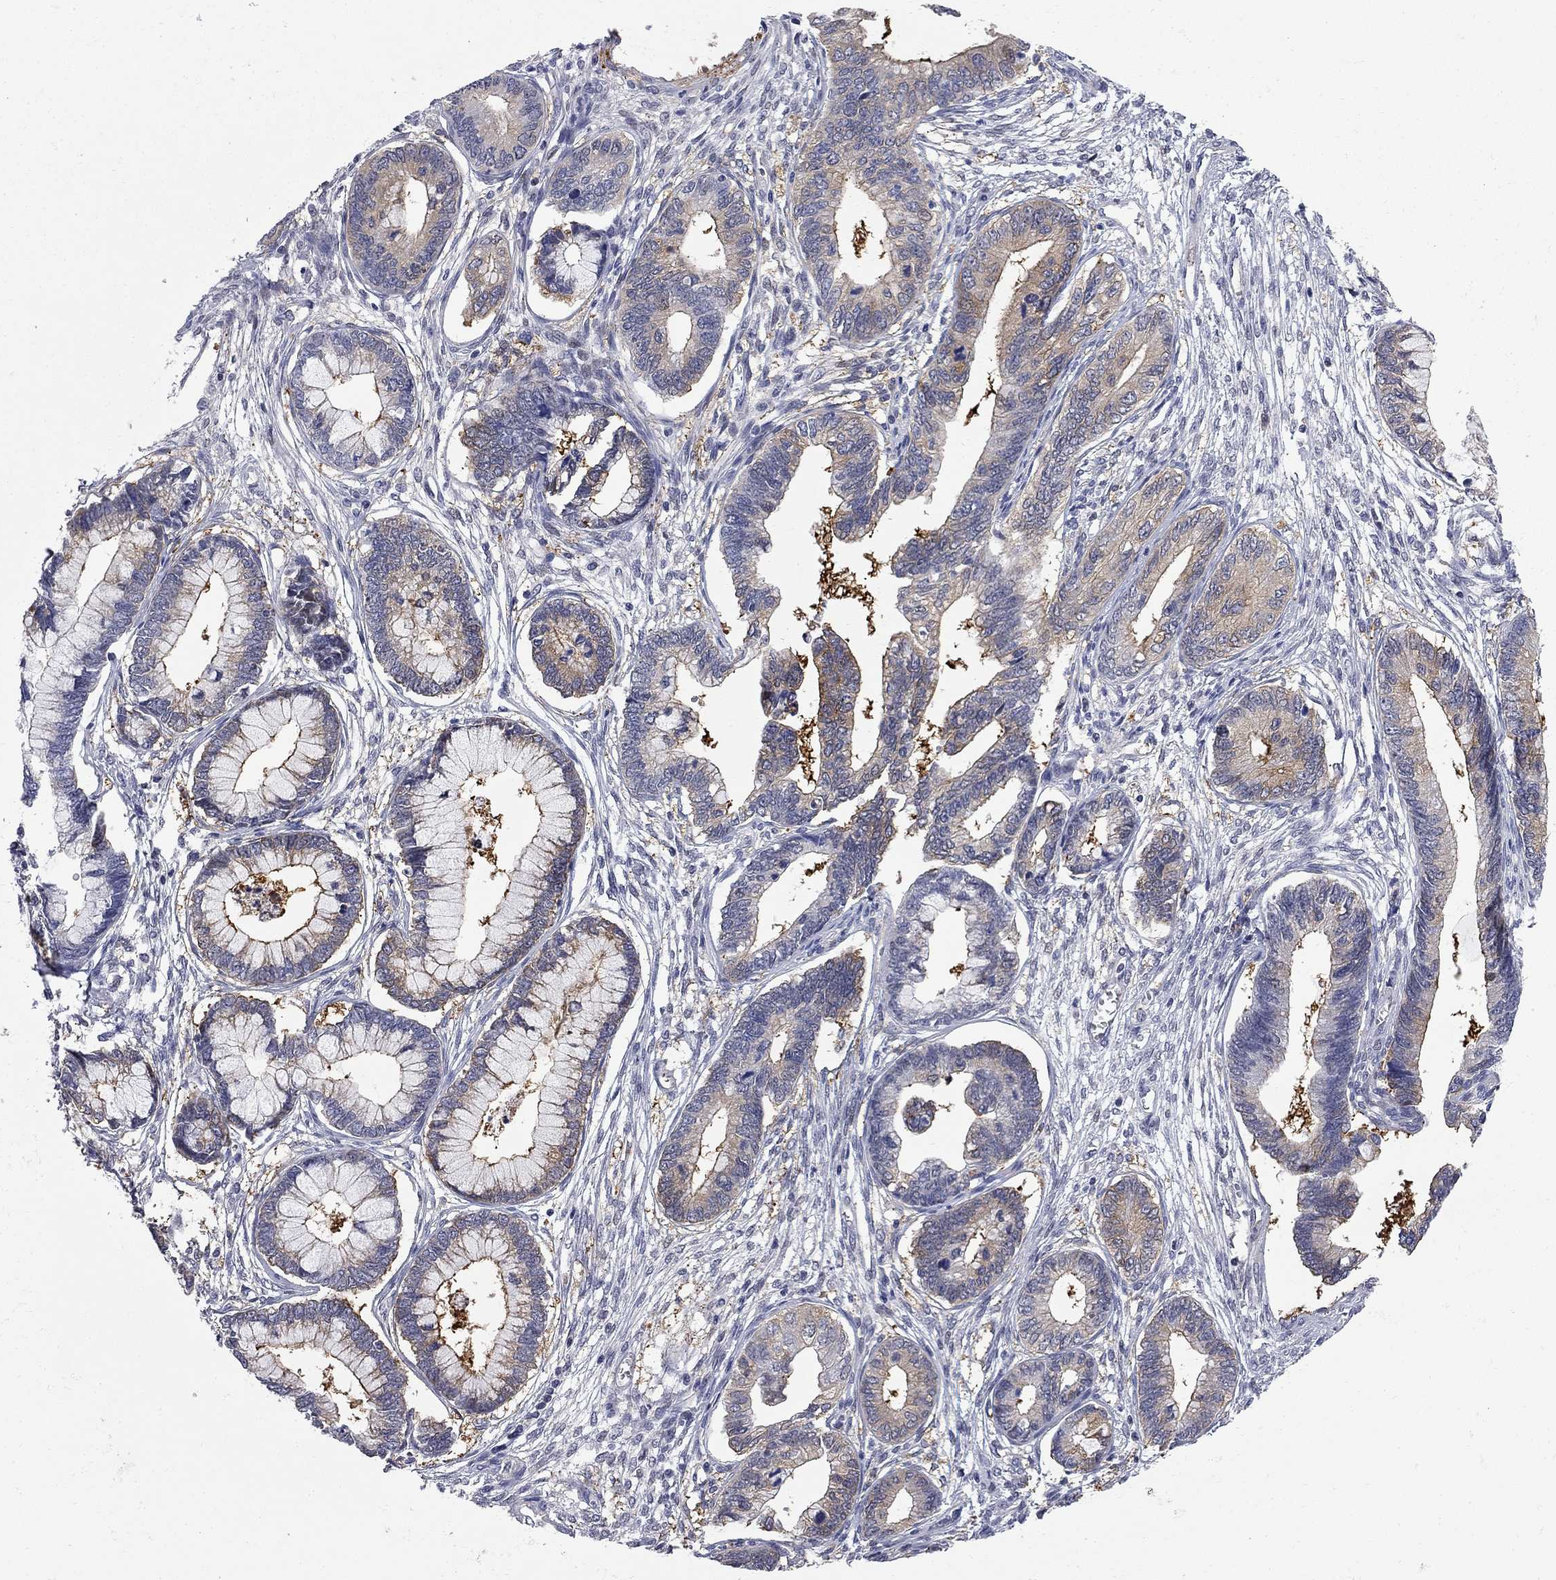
{"staining": {"intensity": "moderate", "quantity": "<25%", "location": "cytoplasmic/membranous"}, "tissue": "cervical cancer", "cell_type": "Tumor cells", "image_type": "cancer", "snomed": [{"axis": "morphology", "description": "Adenocarcinoma, NOS"}, {"axis": "topography", "description": "Cervix"}], "caption": "Protein analysis of cervical adenocarcinoma tissue displays moderate cytoplasmic/membranous staining in approximately <25% of tumor cells. The staining was performed using DAB to visualize the protein expression in brown, while the nuclei were stained in blue with hematoxylin (Magnification: 20x).", "gene": "GALNT8", "patient": {"sex": "female", "age": 44}}